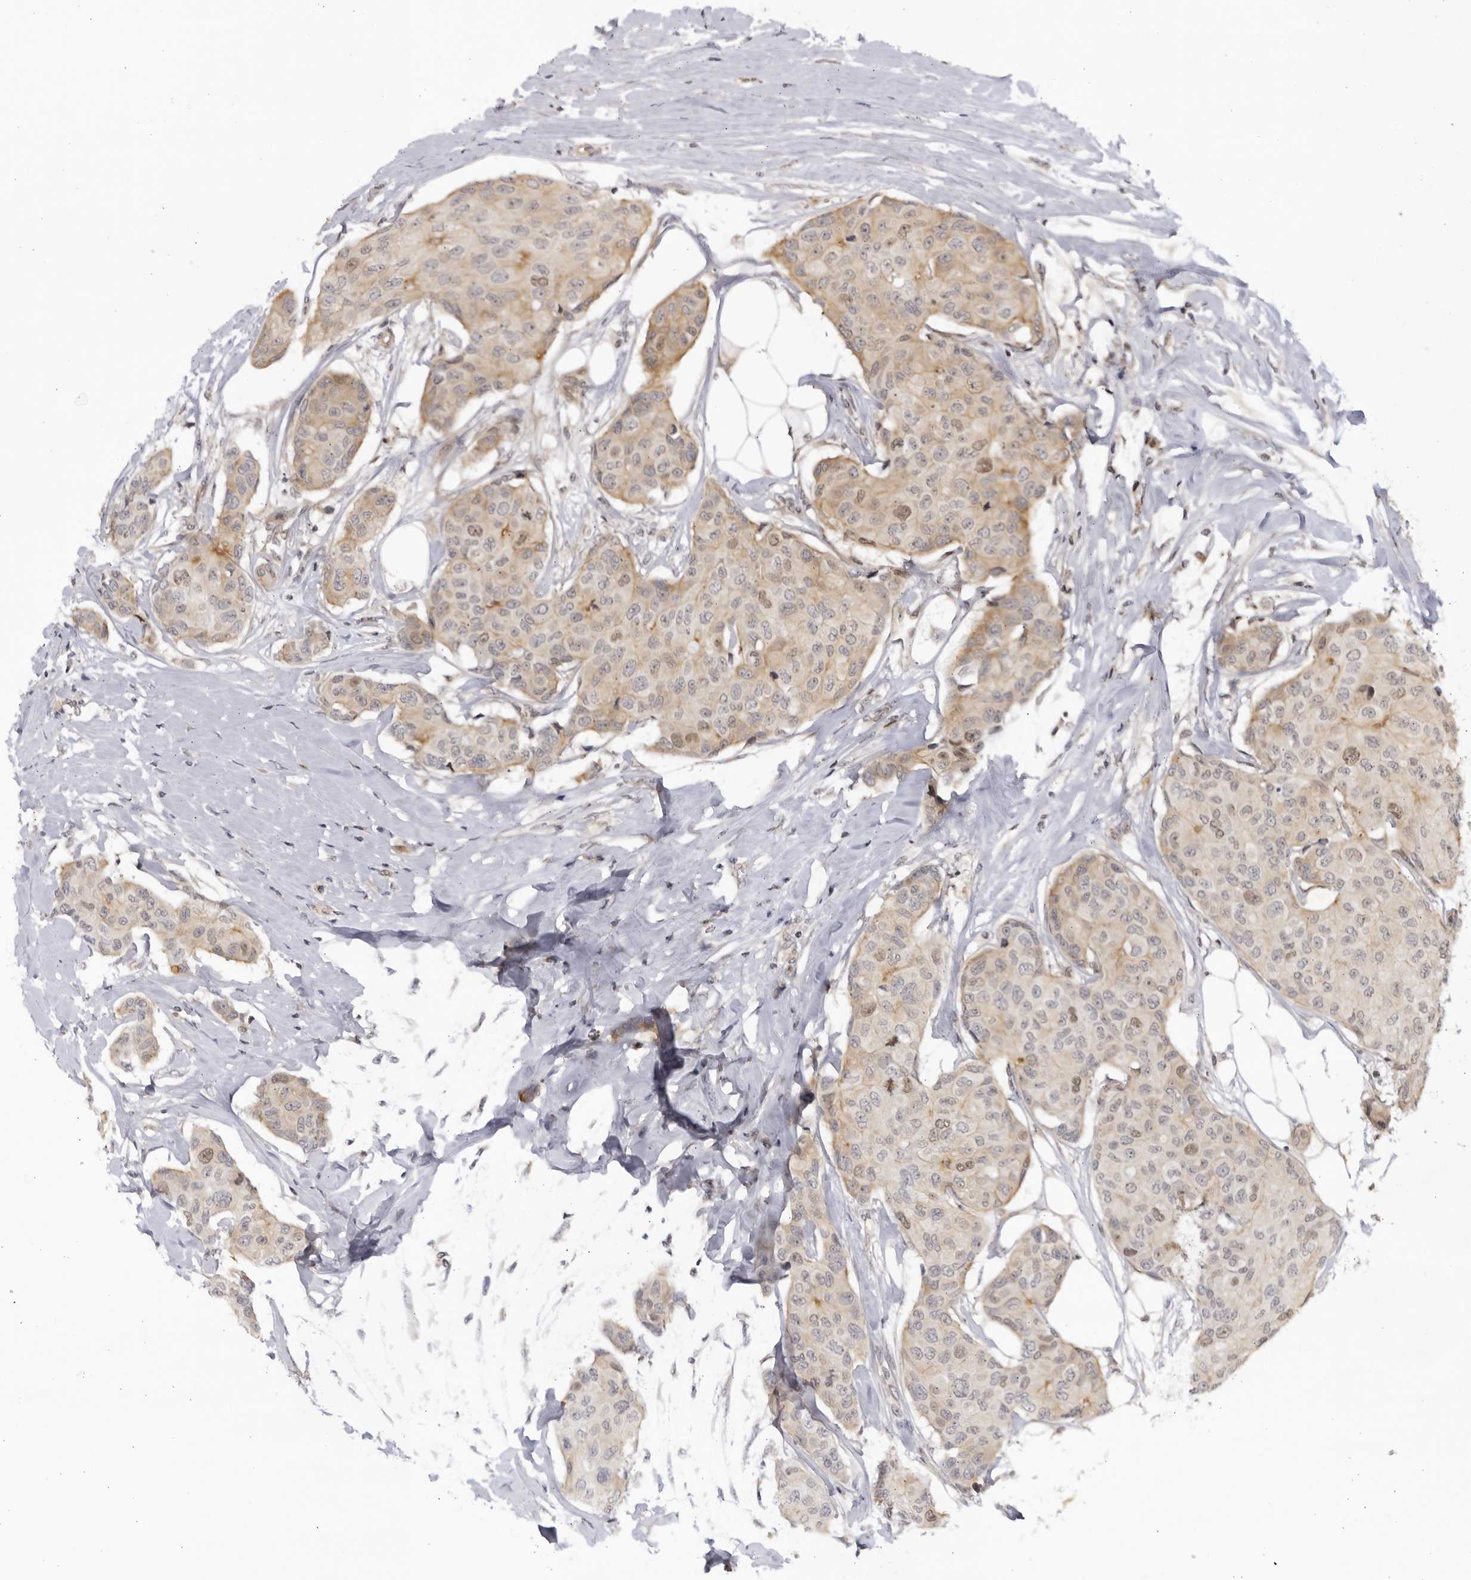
{"staining": {"intensity": "weak", "quantity": ">75%", "location": "cytoplasmic/membranous,nuclear"}, "tissue": "breast cancer", "cell_type": "Tumor cells", "image_type": "cancer", "snomed": [{"axis": "morphology", "description": "Duct carcinoma"}, {"axis": "topography", "description": "Breast"}], "caption": "Protein positivity by IHC exhibits weak cytoplasmic/membranous and nuclear positivity in about >75% of tumor cells in breast cancer (invasive ductal carcinoma).", "gene": "CNBD1", "patient": {"sex": "female", "age": 80}}